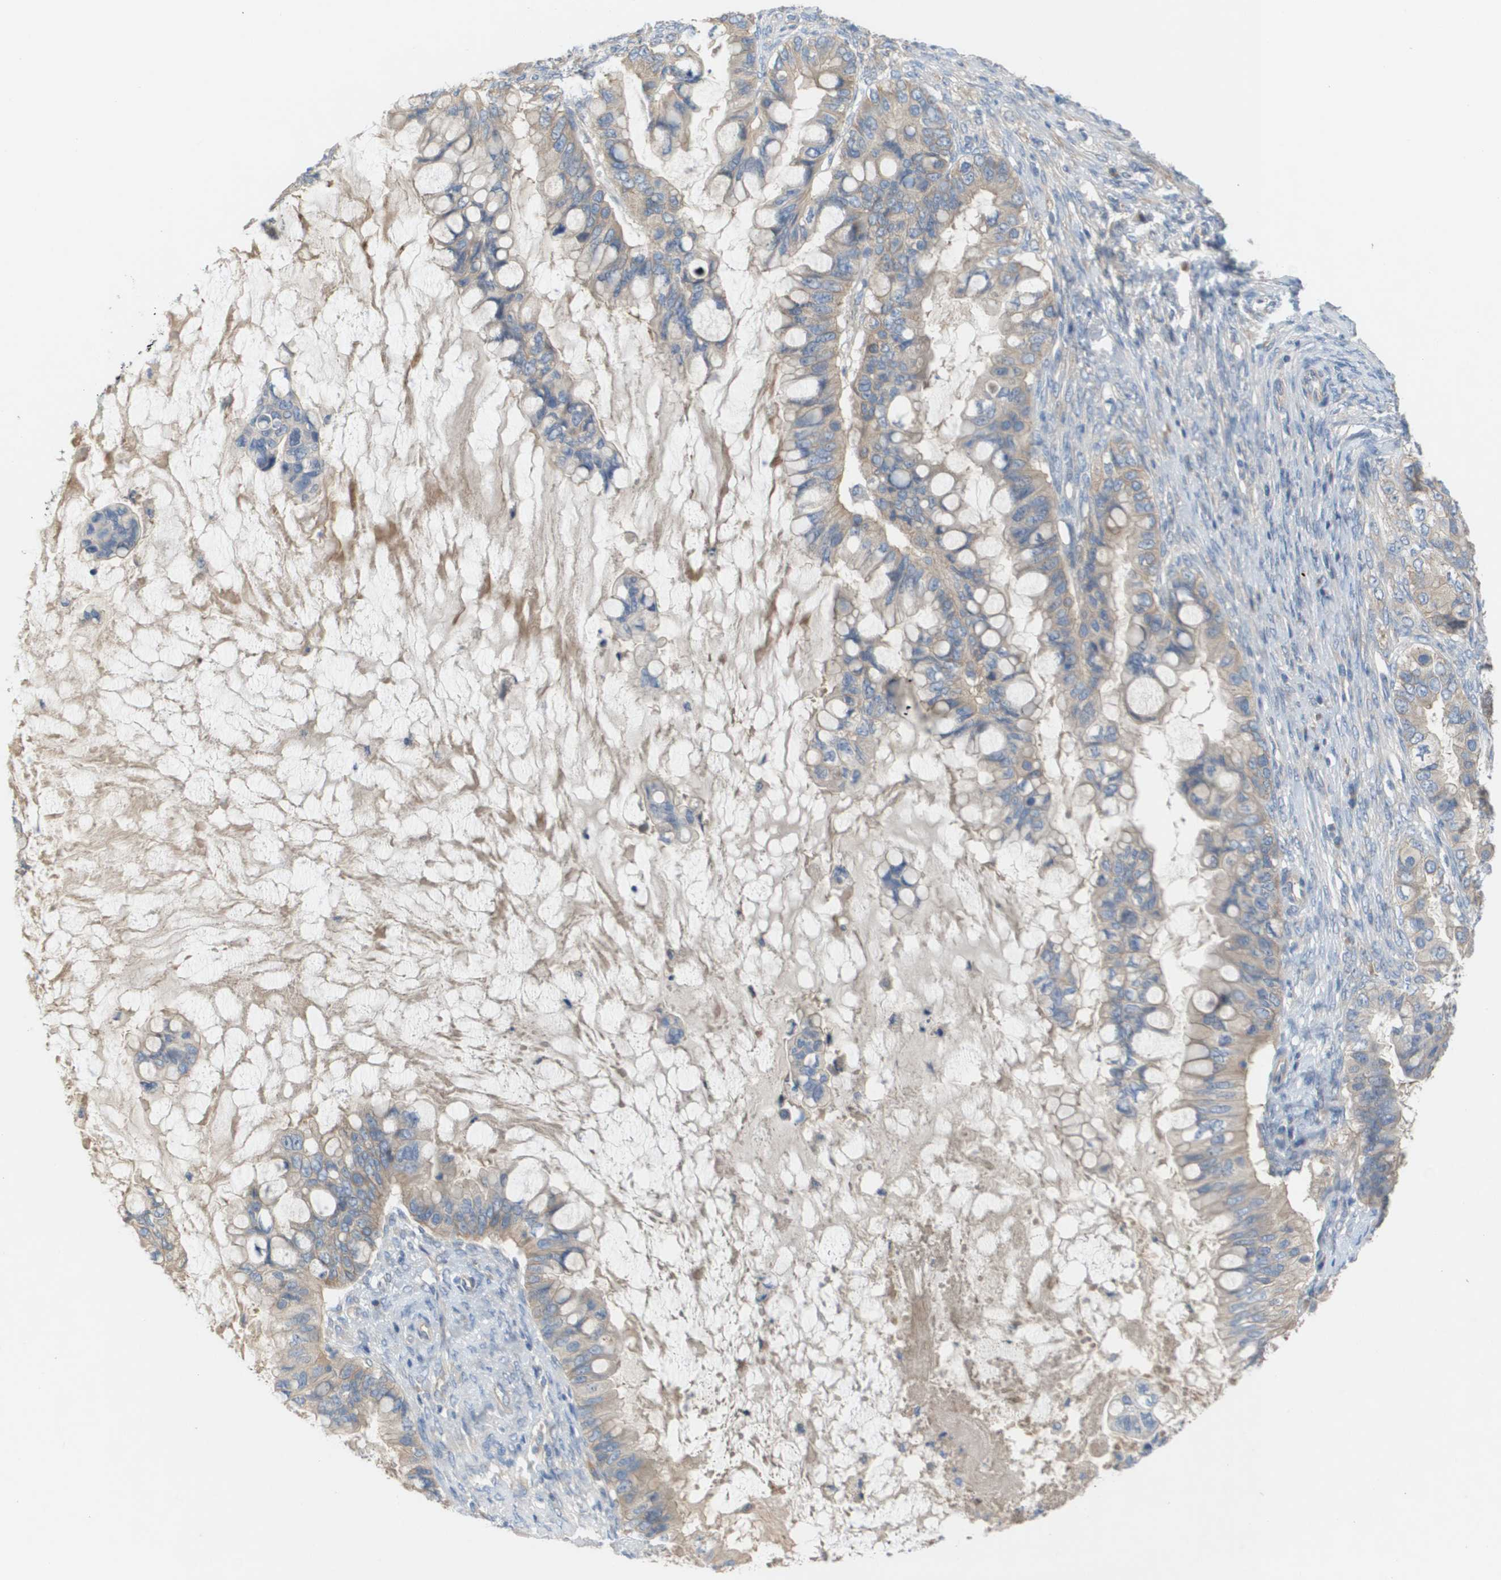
{"staining": {"intensity": "weak", "quantity": ">75%", "location": "cytoplasmic/membranous"}, "tissue": "ovarian cancer", "cell_type": "Tumor cells", "image_type": "cancer", "snomed": [{"axis": "morphology", "description": "Cystadenocarcinoma, mucinous, NOS"}, {"axis": "topography", "description": "Ovary"}], "caption": "Ovarian cancer stained with immunohistochemistry displays weak cytoplasmic/membranous expression in approximately >75% of tumor cells.", "gene": "UBA5", "patient": {"sex": "female", "age": 80}}